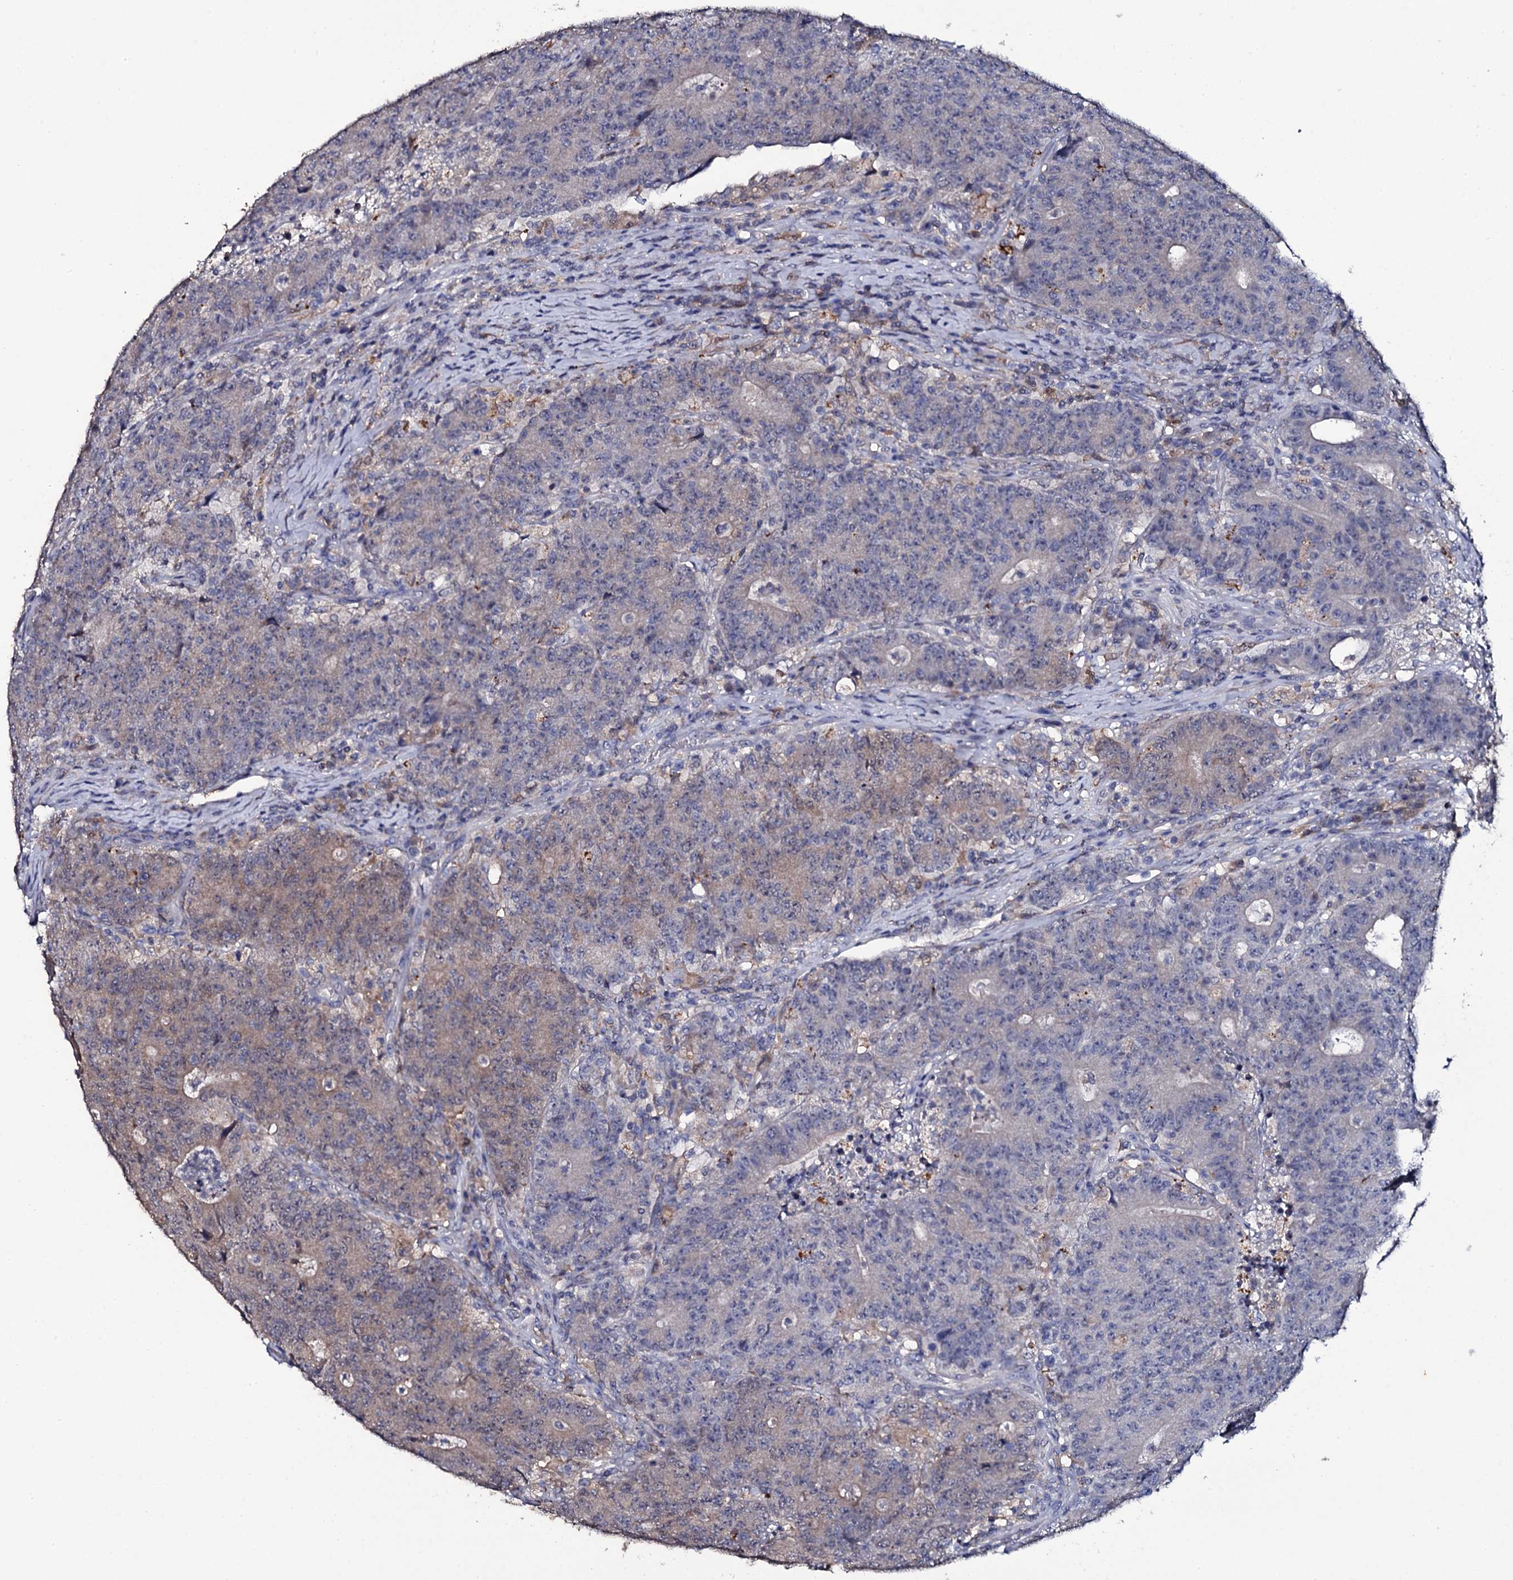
{"staining": {"intensity": "weak", "quantity": "<25%", "location": "cytoplasmic/membranous"}, "tissue": "colorectal cancer", "cell_type": "Tumor cells", "image_type": "cancer", "snomed": [{"axis": "morphology", "description": "Adenocarcinoma, NOS"}, {"axis": "topography", "description": "Colon"}], "caption": "There is no significant staining in tumor cells of colorectal cancer (adenocarcinoma). Brightfield microscopy of immunohistochemistry (IHC) stained with DAB (brown) and hematoxylin (blue), captured at high magnification.", "gene": "CRYL1", "patient": {"sex": "female", "age": 75}}